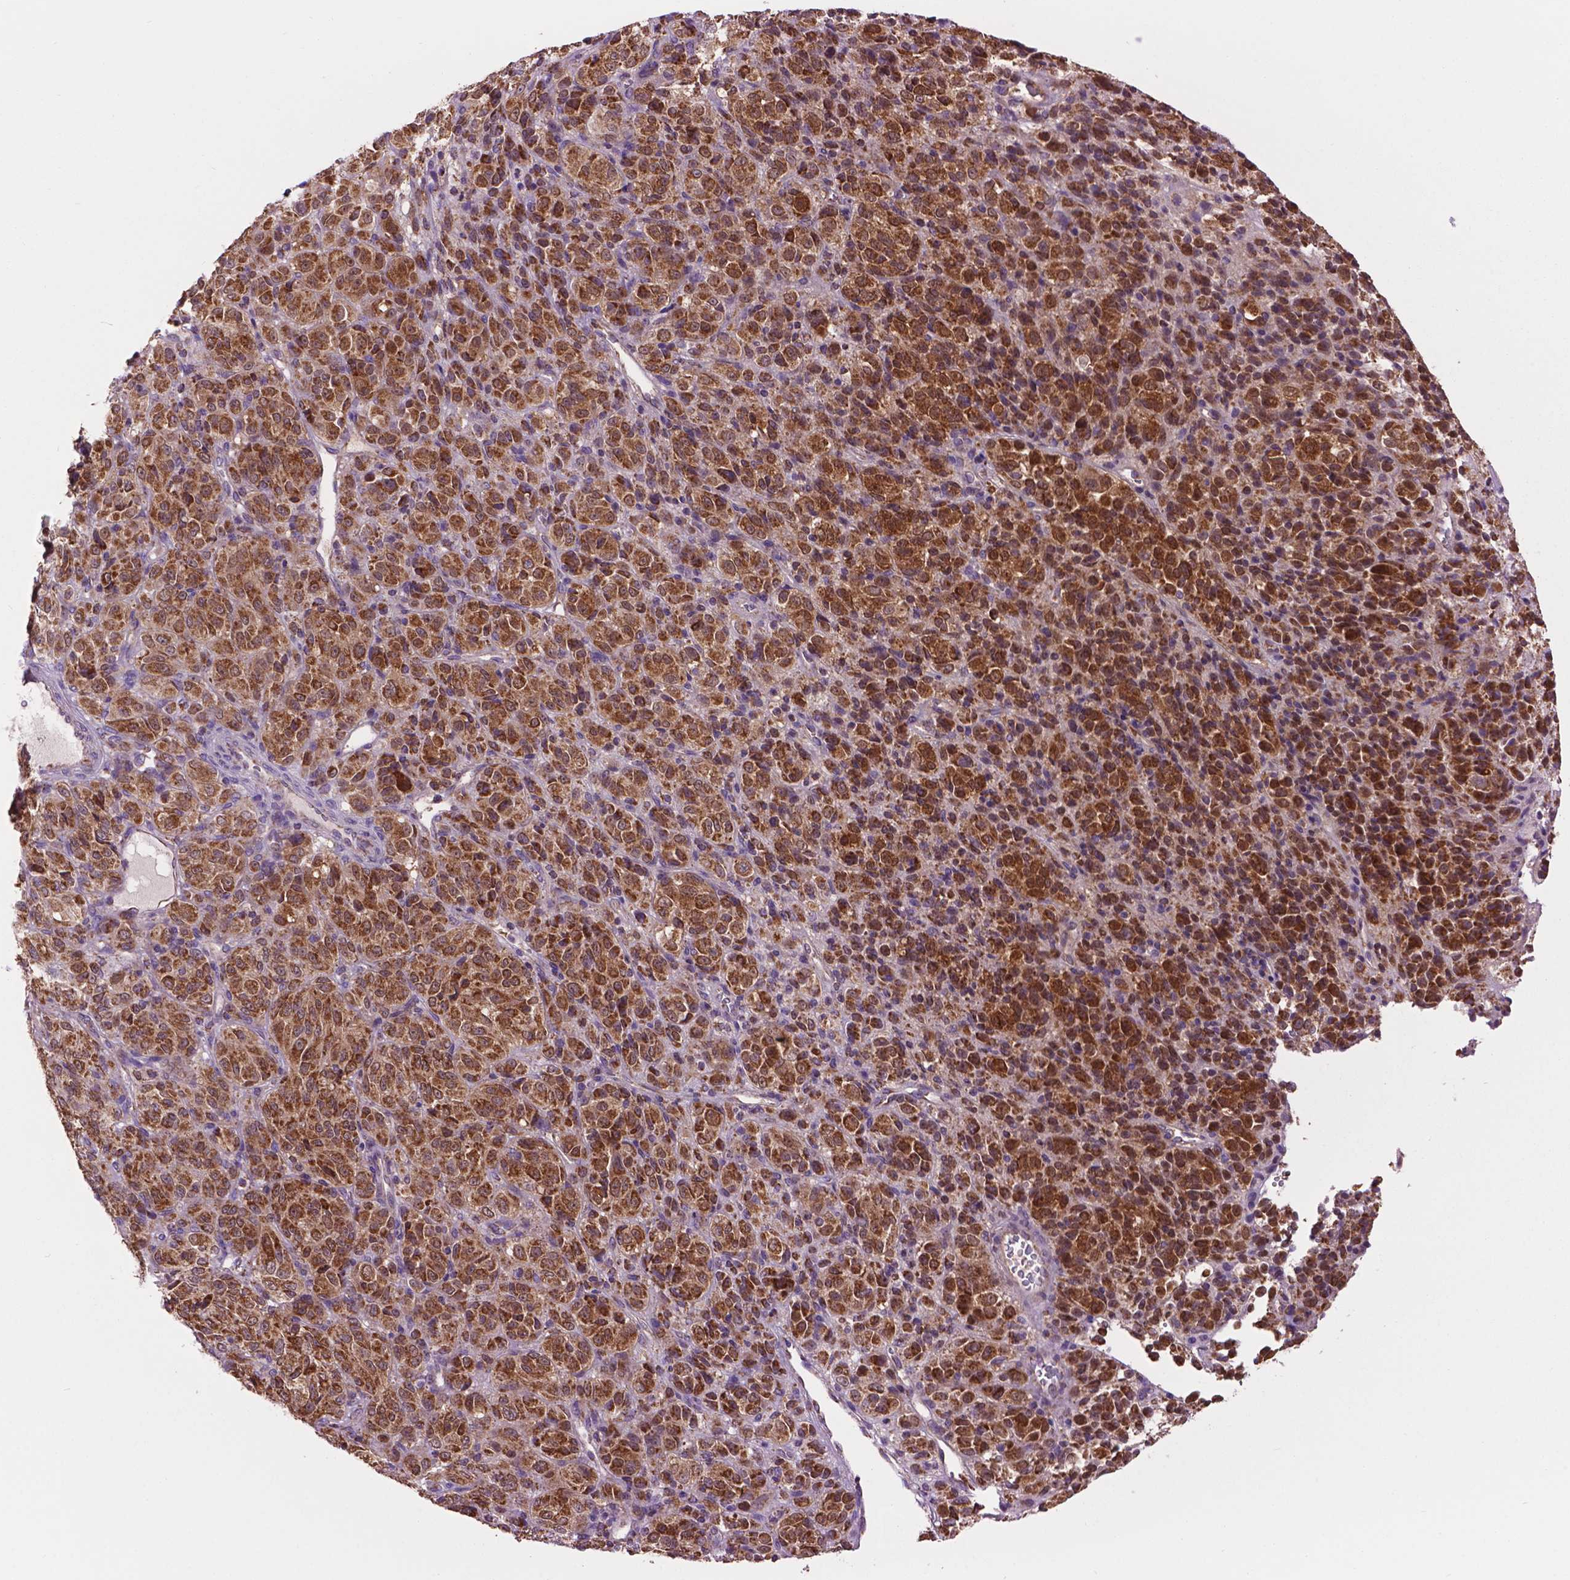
{"staining": {"intensity": "strong", "quantity": ">75%", "location": "cytoplasmic/membranous"}, "tissue": "melanoma", "cell_type": "Tumor cells", "image_type": "cancer", "snomed": [{"axis": "morphology", "description": "Malignant melanoma, Metastatic site"}, {"axis": "topography", "description": "Brain"}], "caption": "Immunohistochemical staining of human malignant melanoma (metastatic site) exhibits strong cytoplasmic/membranous protein positivity in approximately >75% of tumor cells.", "gene": "PYCR3", "patient": {"sex": "female", "age": 56}}